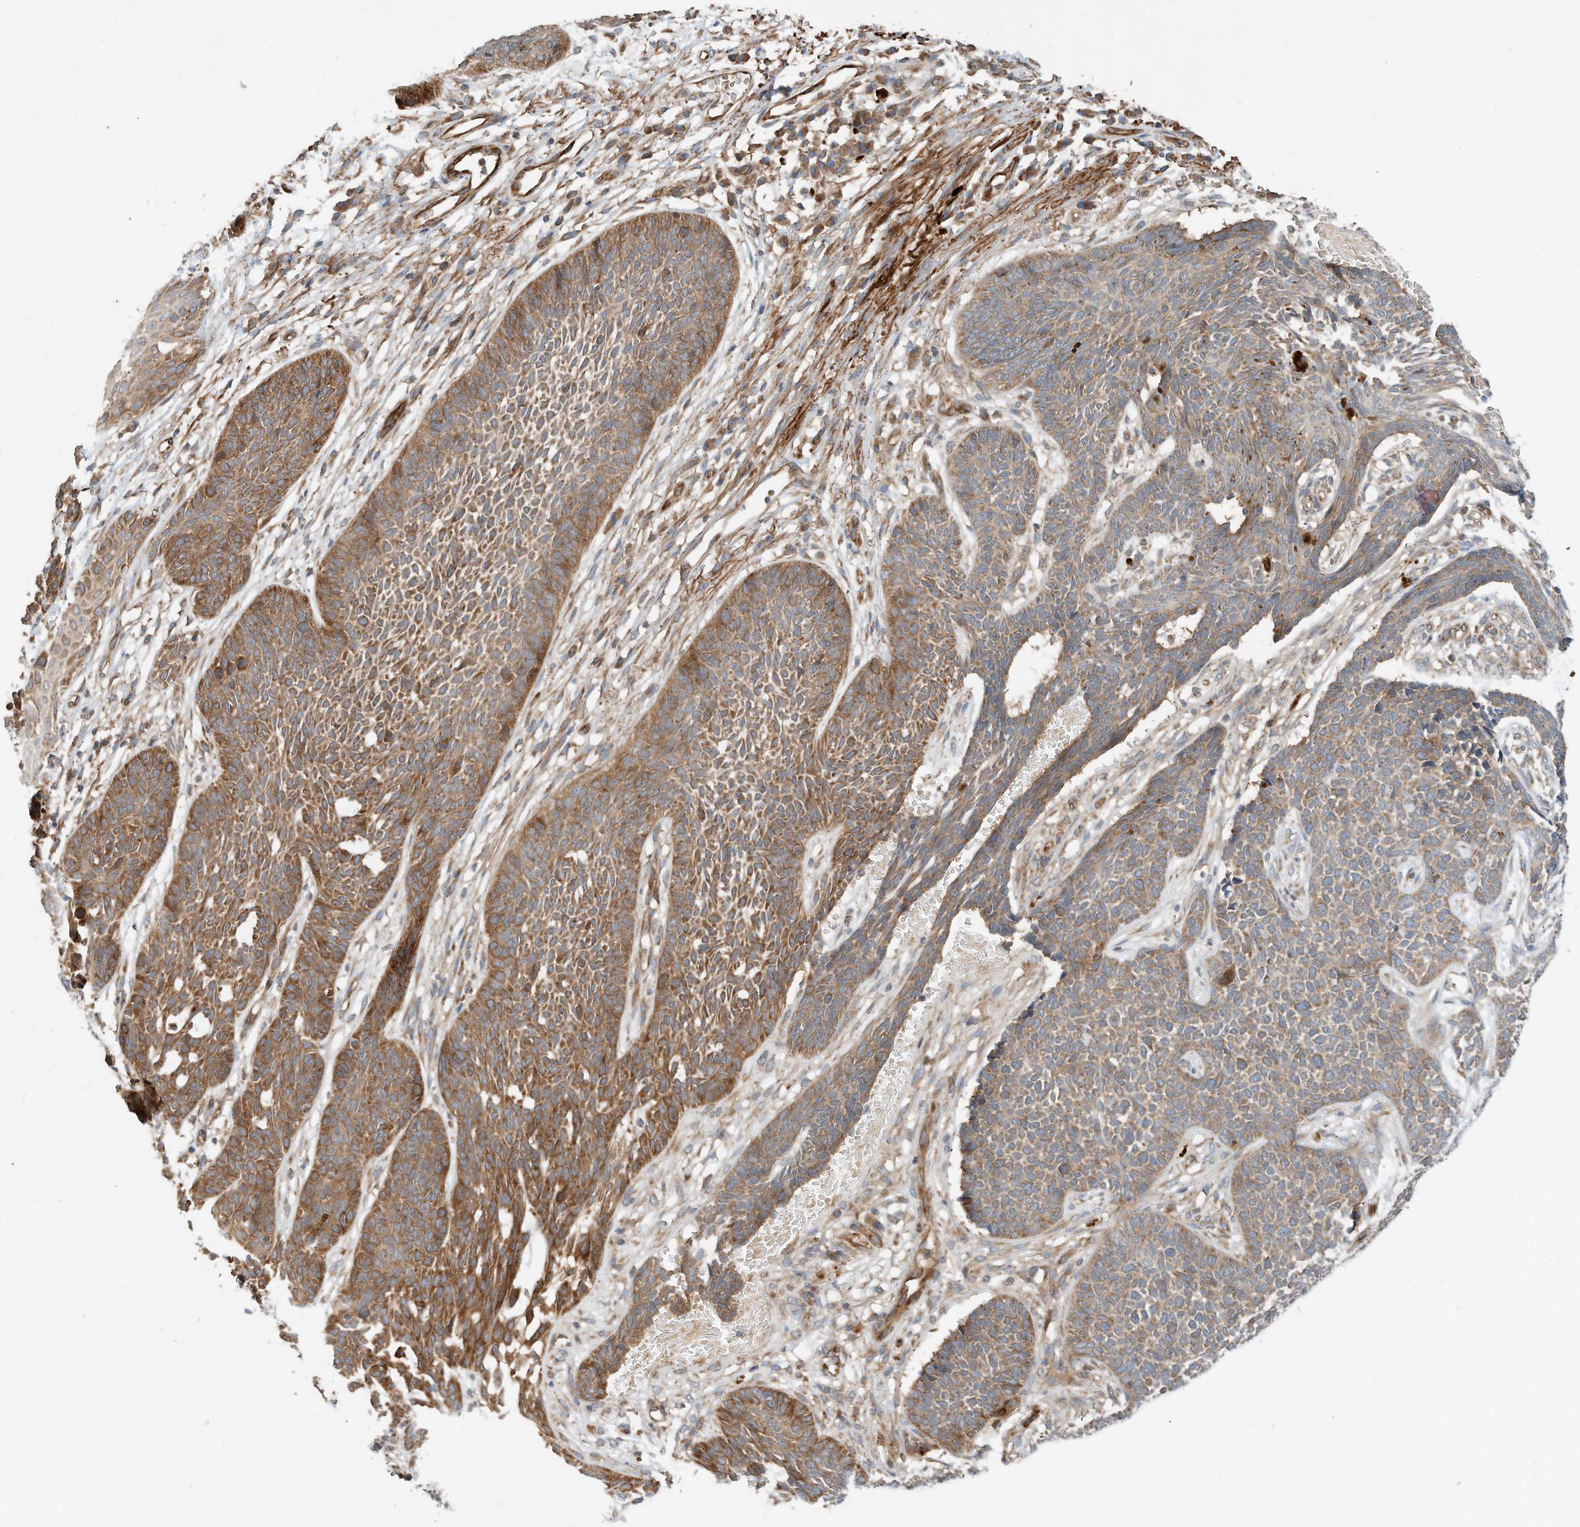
{"staining": {"intensity": "moderate", "quantity": ">75%", "location": "cytoplasmic/membranous"}, "tissue": "skin cancer", "cell_type": "Tumor cells", "image_type": "cancer", "snomed": [{"axis": "morphology", "description": "Basal cell carcinoma"}, {"axis": "topography", "description": "Skin"}], "caption": "There is medium levels of moderate cytoplasmic/membranous expression in tumor cells of skin basal cell carcinoma, as demonstrated by immunohistochemical staining (brown color).", "gene": "CPAMD8", "patient": {"sex": "female", "age": 84}}